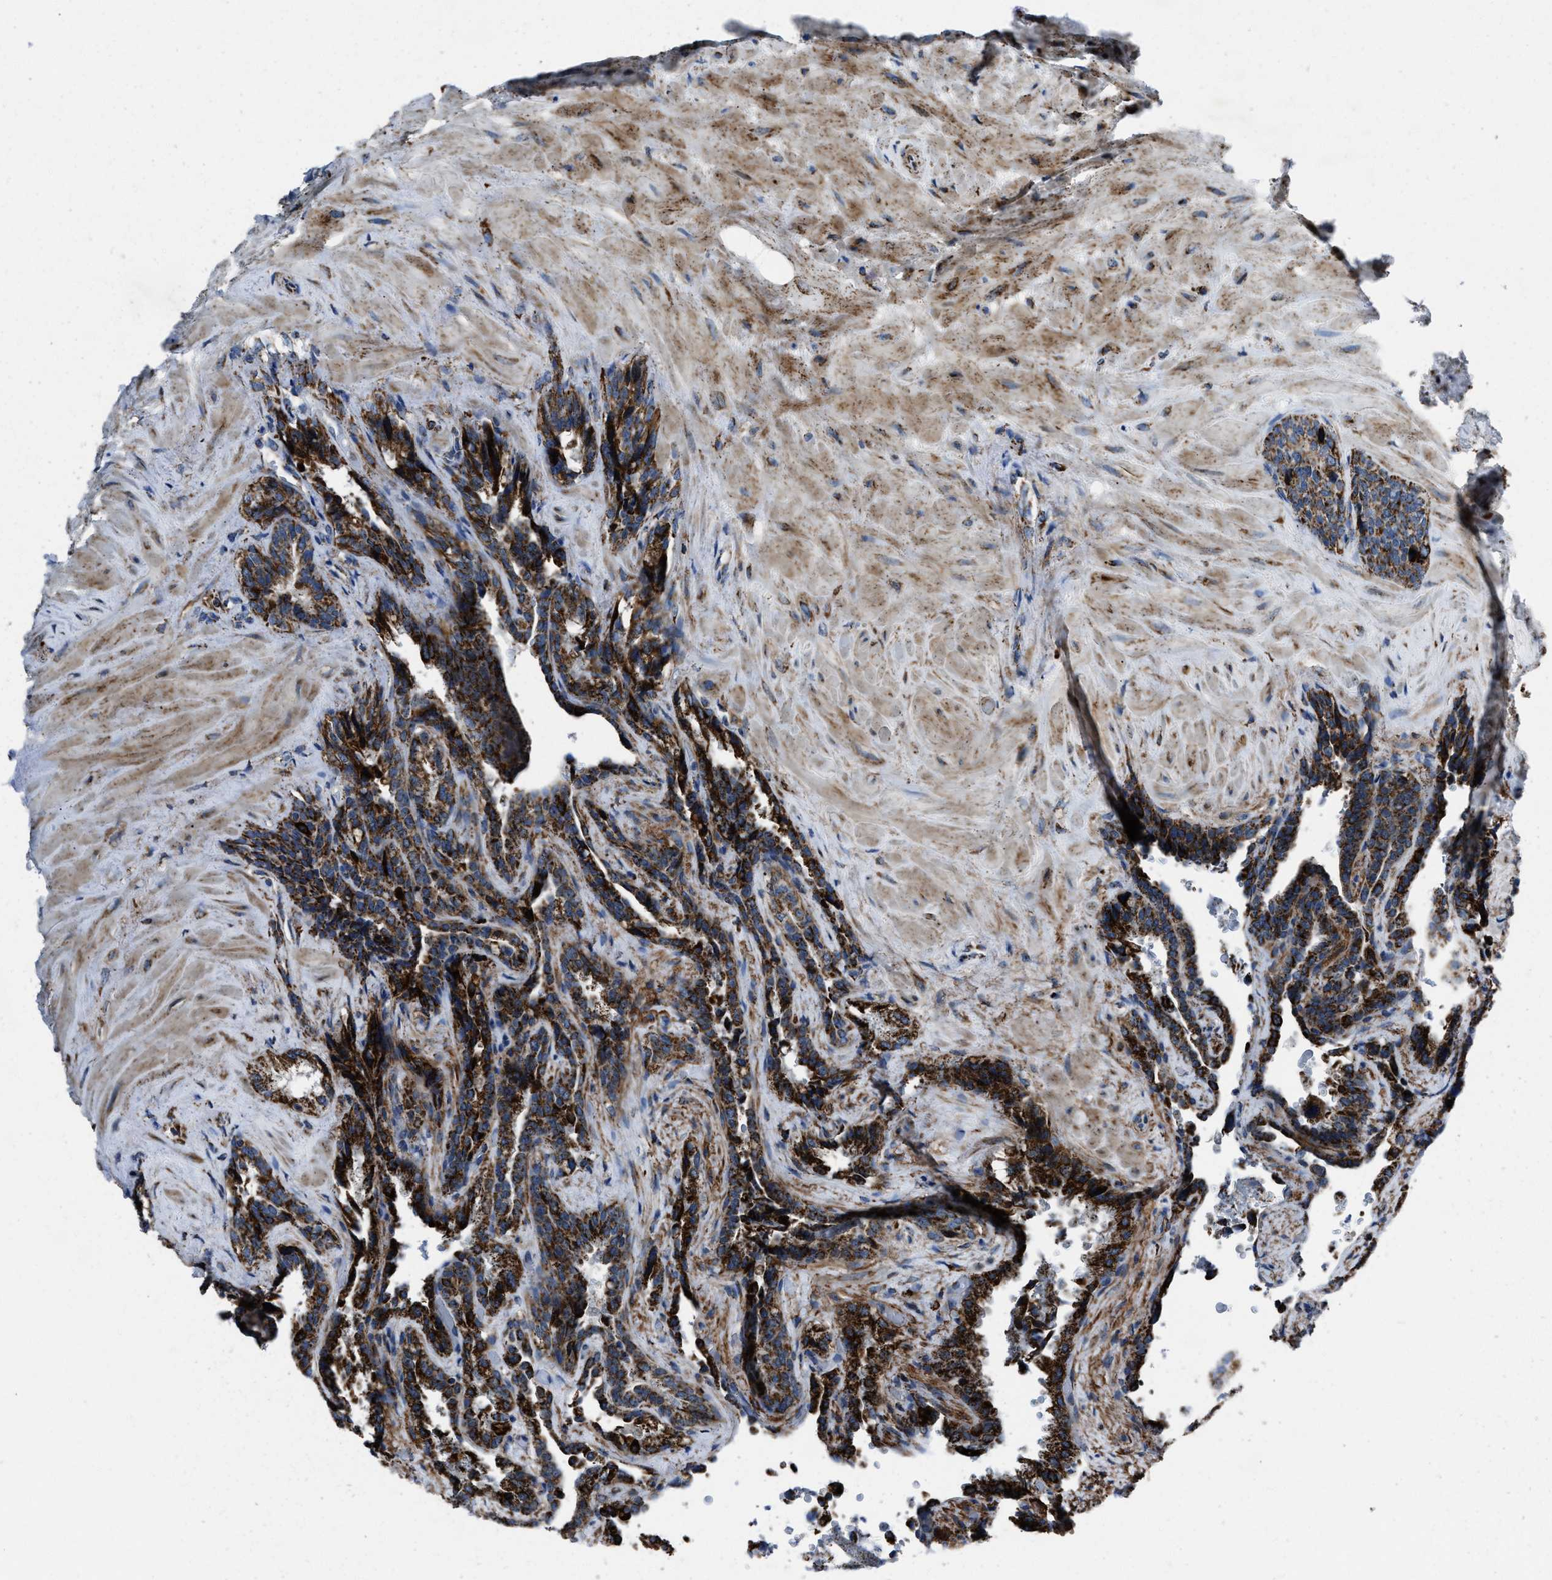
{"staining": {"intensity": "strong", "quantity": ">75%", "location": "cytoplasmic/membranous"}, "tissue": "seminal vesicle", "cell_type": "Glandular cells", "image_type": "normal", "snomed": [{"axis": "morphology", "description": "Normal tissue, NOS"}, {"axis": "topography", "description": "Seminal veicle"}], "caption": "Strong cytoplasmic/membranous expression for a protein is identified in about >75% of glandular cells of normal seminal vesicle using immunohistochemistry.", "gene": "NSD3", "patient": {"sex": "male", "age": 68}}